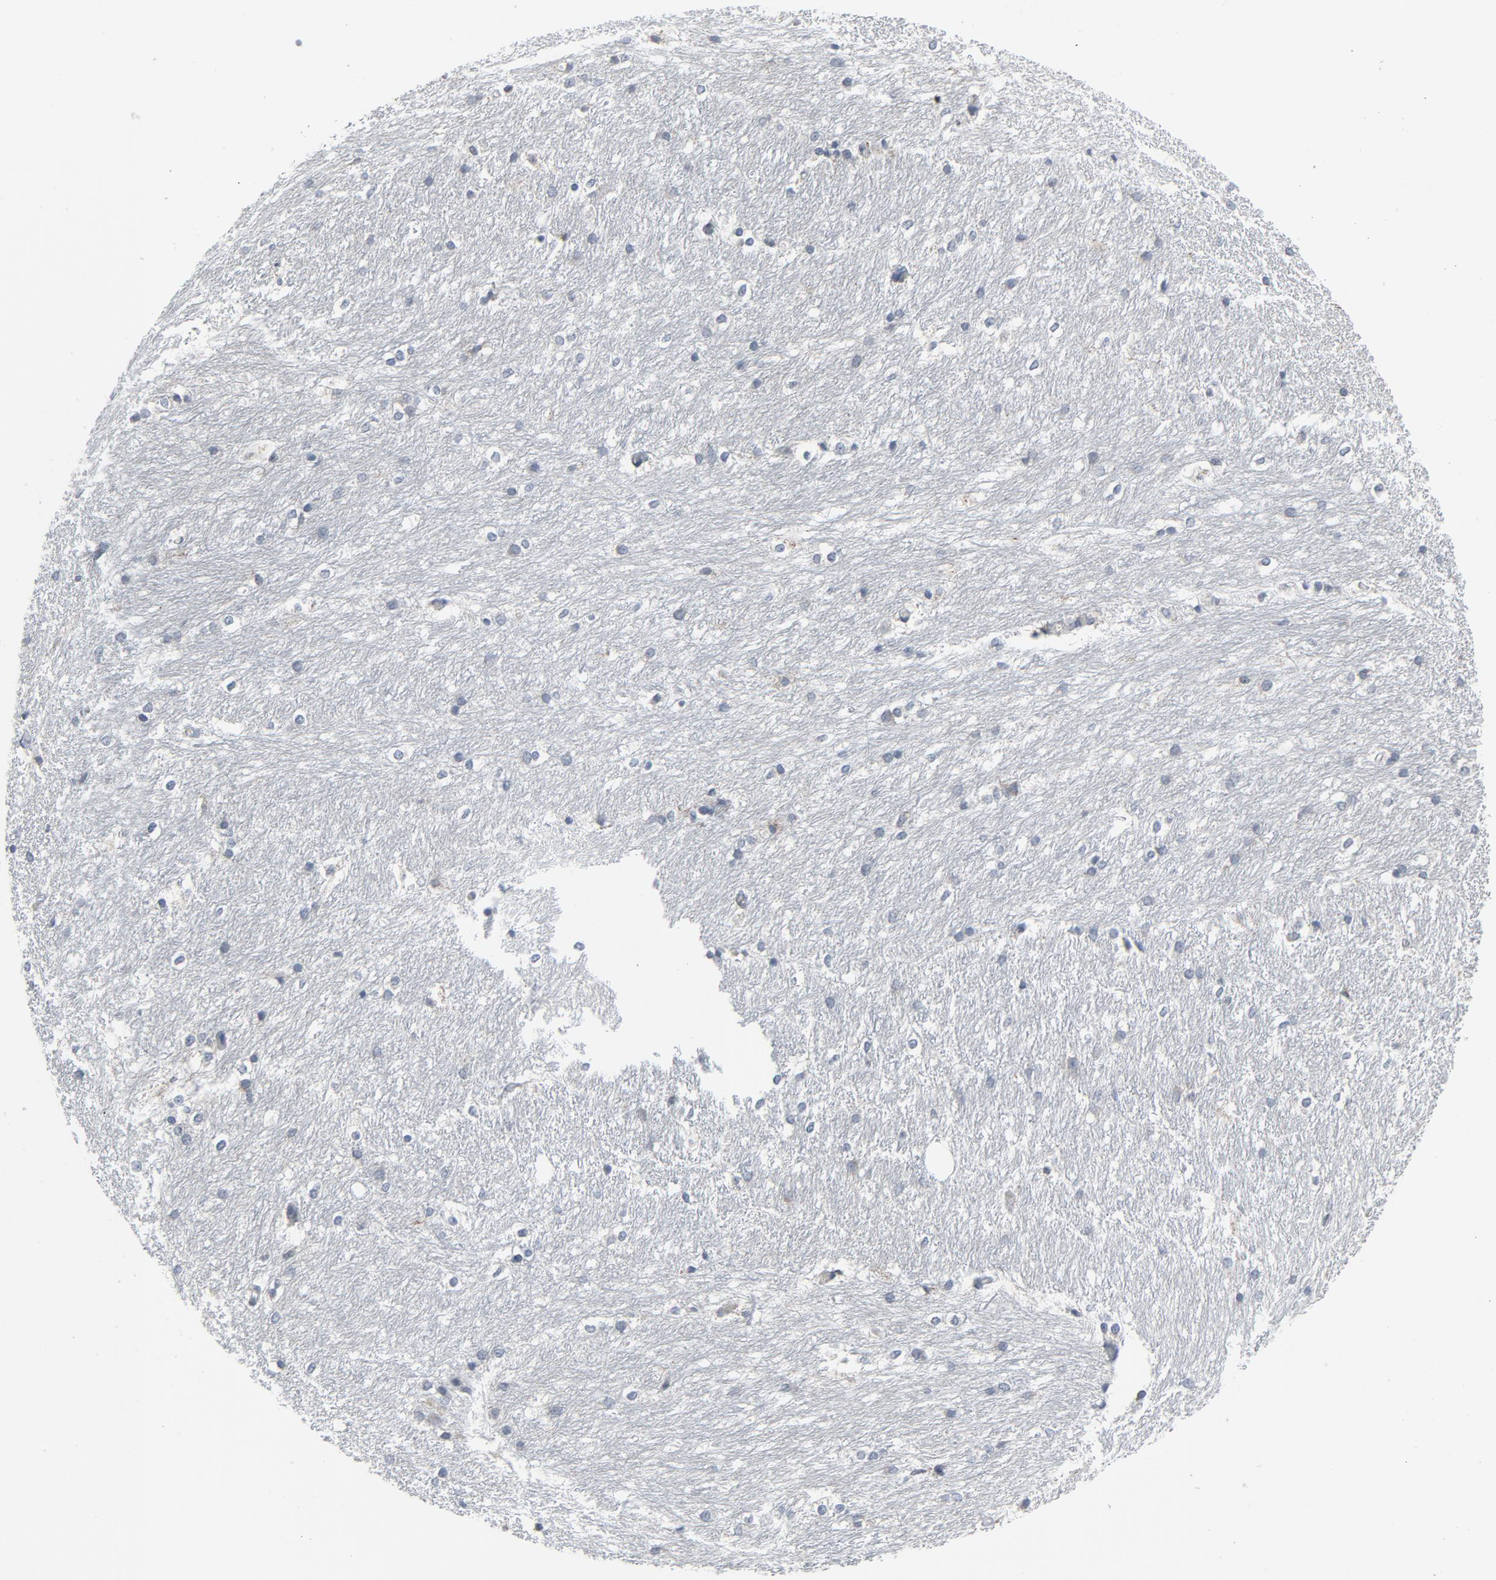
{"staining": {"intensity": "negative", "quantity": "none", "location": "none"}, "tissue": "caudate", "cell_type": "Glial cells", "image_type": "normal", "snomed": [{"axis": "morphology", "description": "Normal tissue, NOS"}, {"axis": "topography", "description": "Lateral ventricle wall"}], "caption": "The micrograph demonstrates no significant expression in glial cells of caudate. Nuclei are stained in blue.", "gene": "GPX2", "patient": {"sex": "female", "age": 19}}